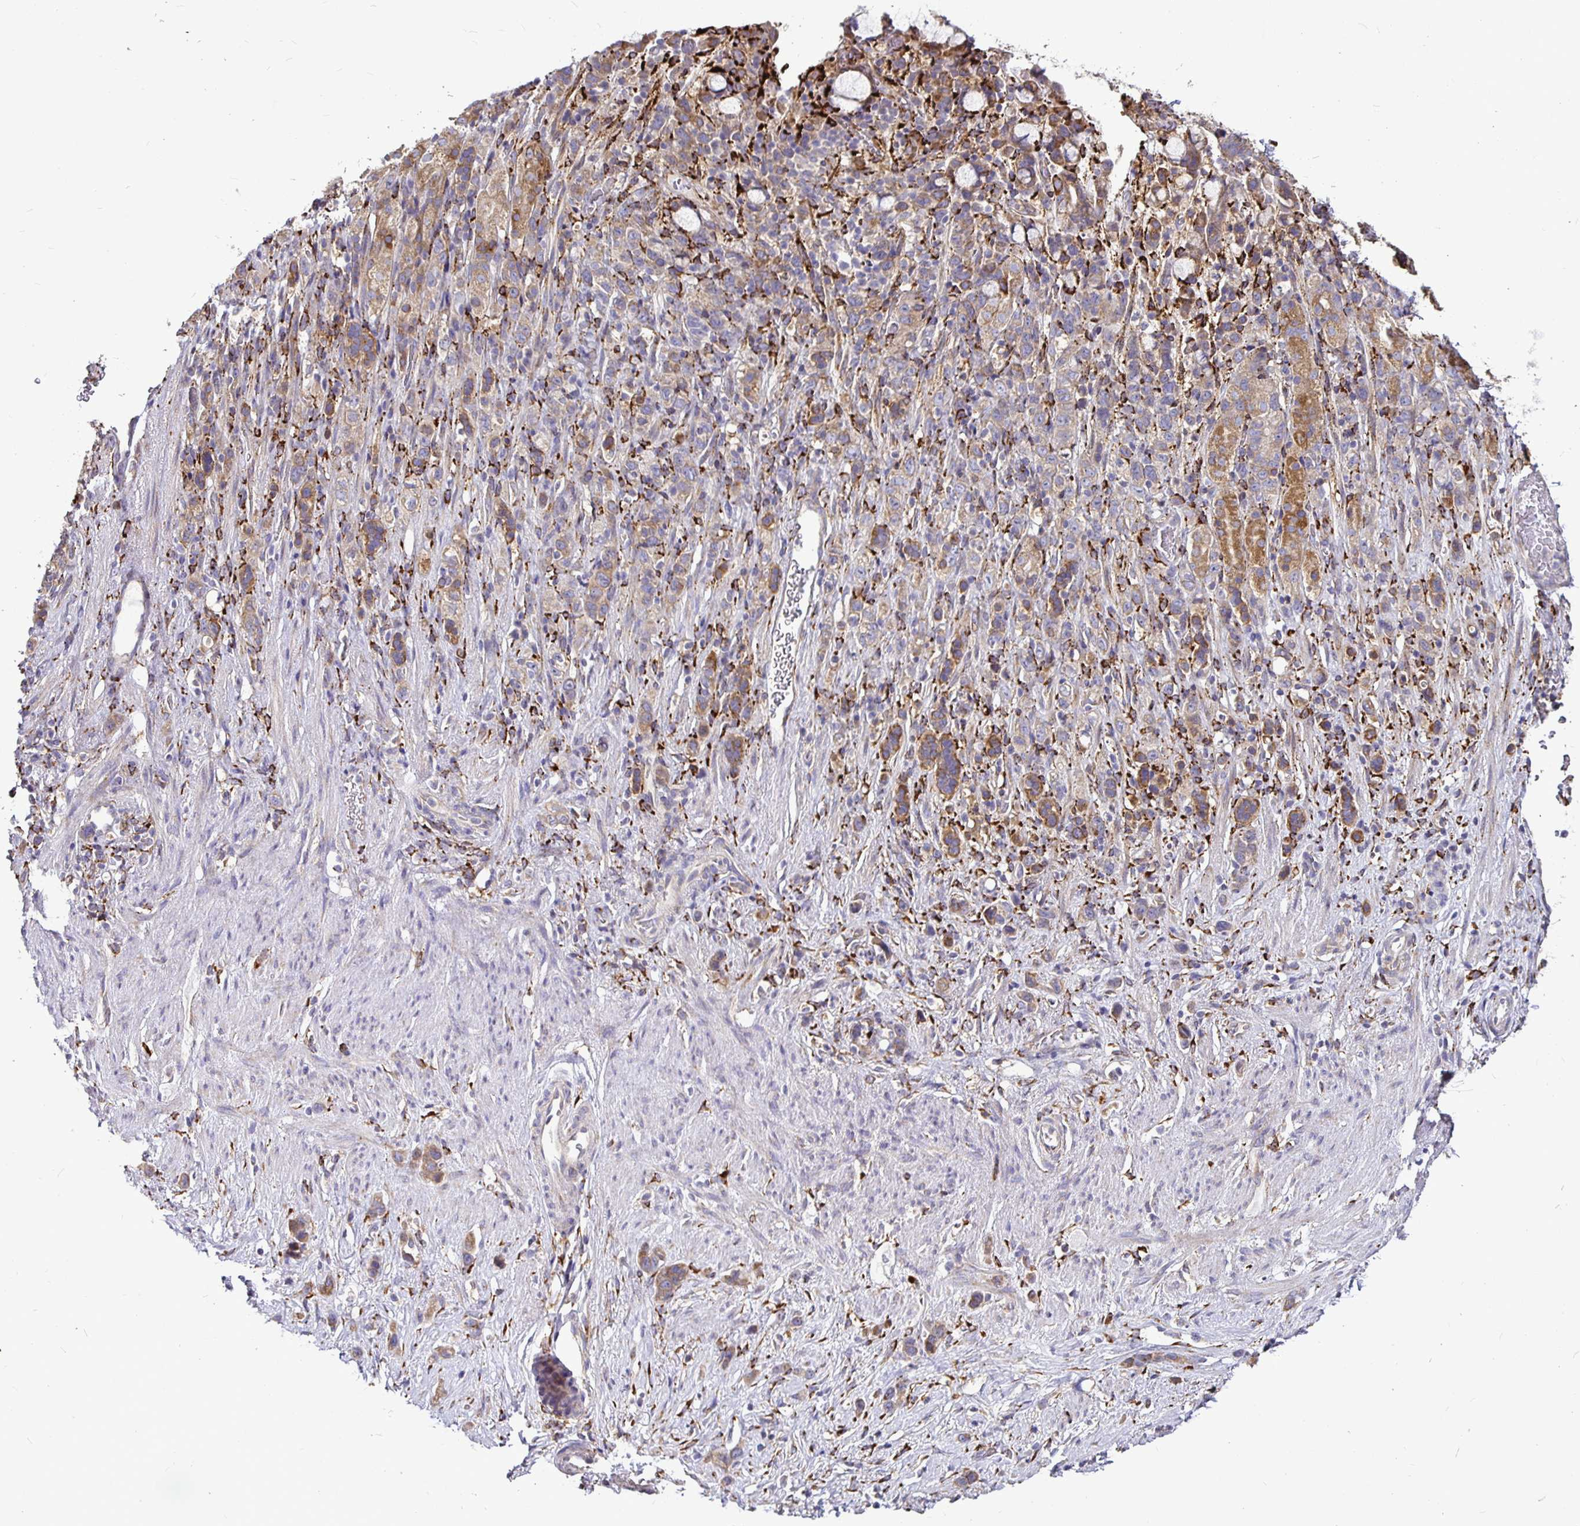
{"staining": {"intensity": "moderate", "quantity": ">75%", "location": "cytoplasmic/membranous"}, "tissue": "stomach cancer", "cell_type": "Tumor cells", "image_type": "cancer", "snomed": [{"axis": "morphology", "description": "Adenocarcinoma, NOS"}, {"axis": "topography", "description": "Stomach"}], "caption": "Stomach adenocarcinoma stained with DAB (3,3'-diaminobenzidine) IHC displays medium levels of moderate cytoplasmic/membranous expression in approximately >75% of tumor cells.", "gene": "P4HA2", "patient": {"sex": "female", "age": 65}}